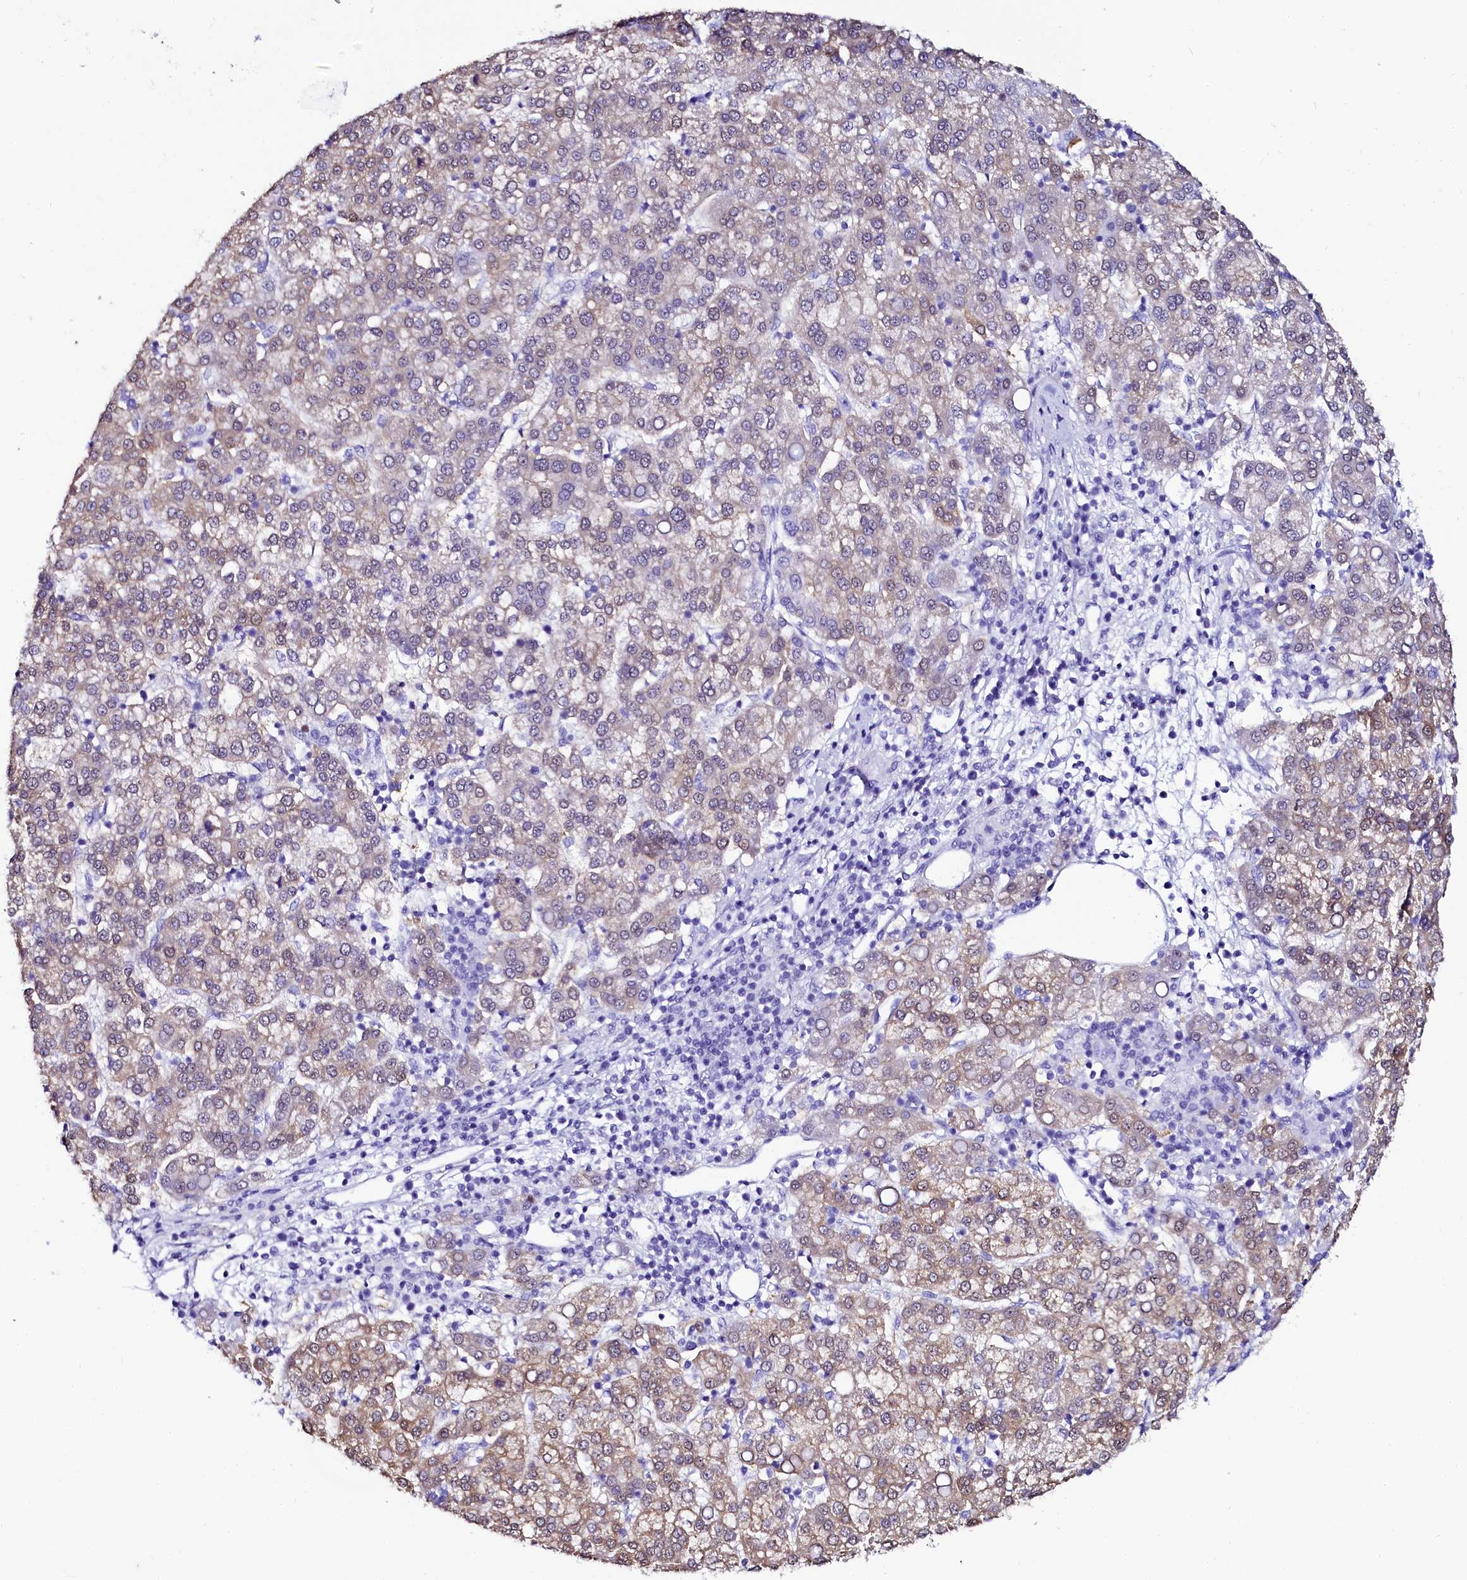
{"staining": {"intensity": "weak", "quantity": "25%-75%", "location": "cytoplasmic/membranous"}, "tissue": "liver cancer", "cell_type": "Tumor cells", "image_type": "cancer", "snomed": [{"axis": "morphology", "description": "Carcinoma, Hepatocellular, NOS"}, {"axis": "topography", "description": "Liver"}], "caption": "Liver cancer (hepatocellular carcinoma) stained with DAB IHC exhibits low levels of weak cytoplasmic/membranous positivity in approximately 25%-75% of tumor cells.", "gene": "SORD", "patient": {"sex": "female", "age": 58}}